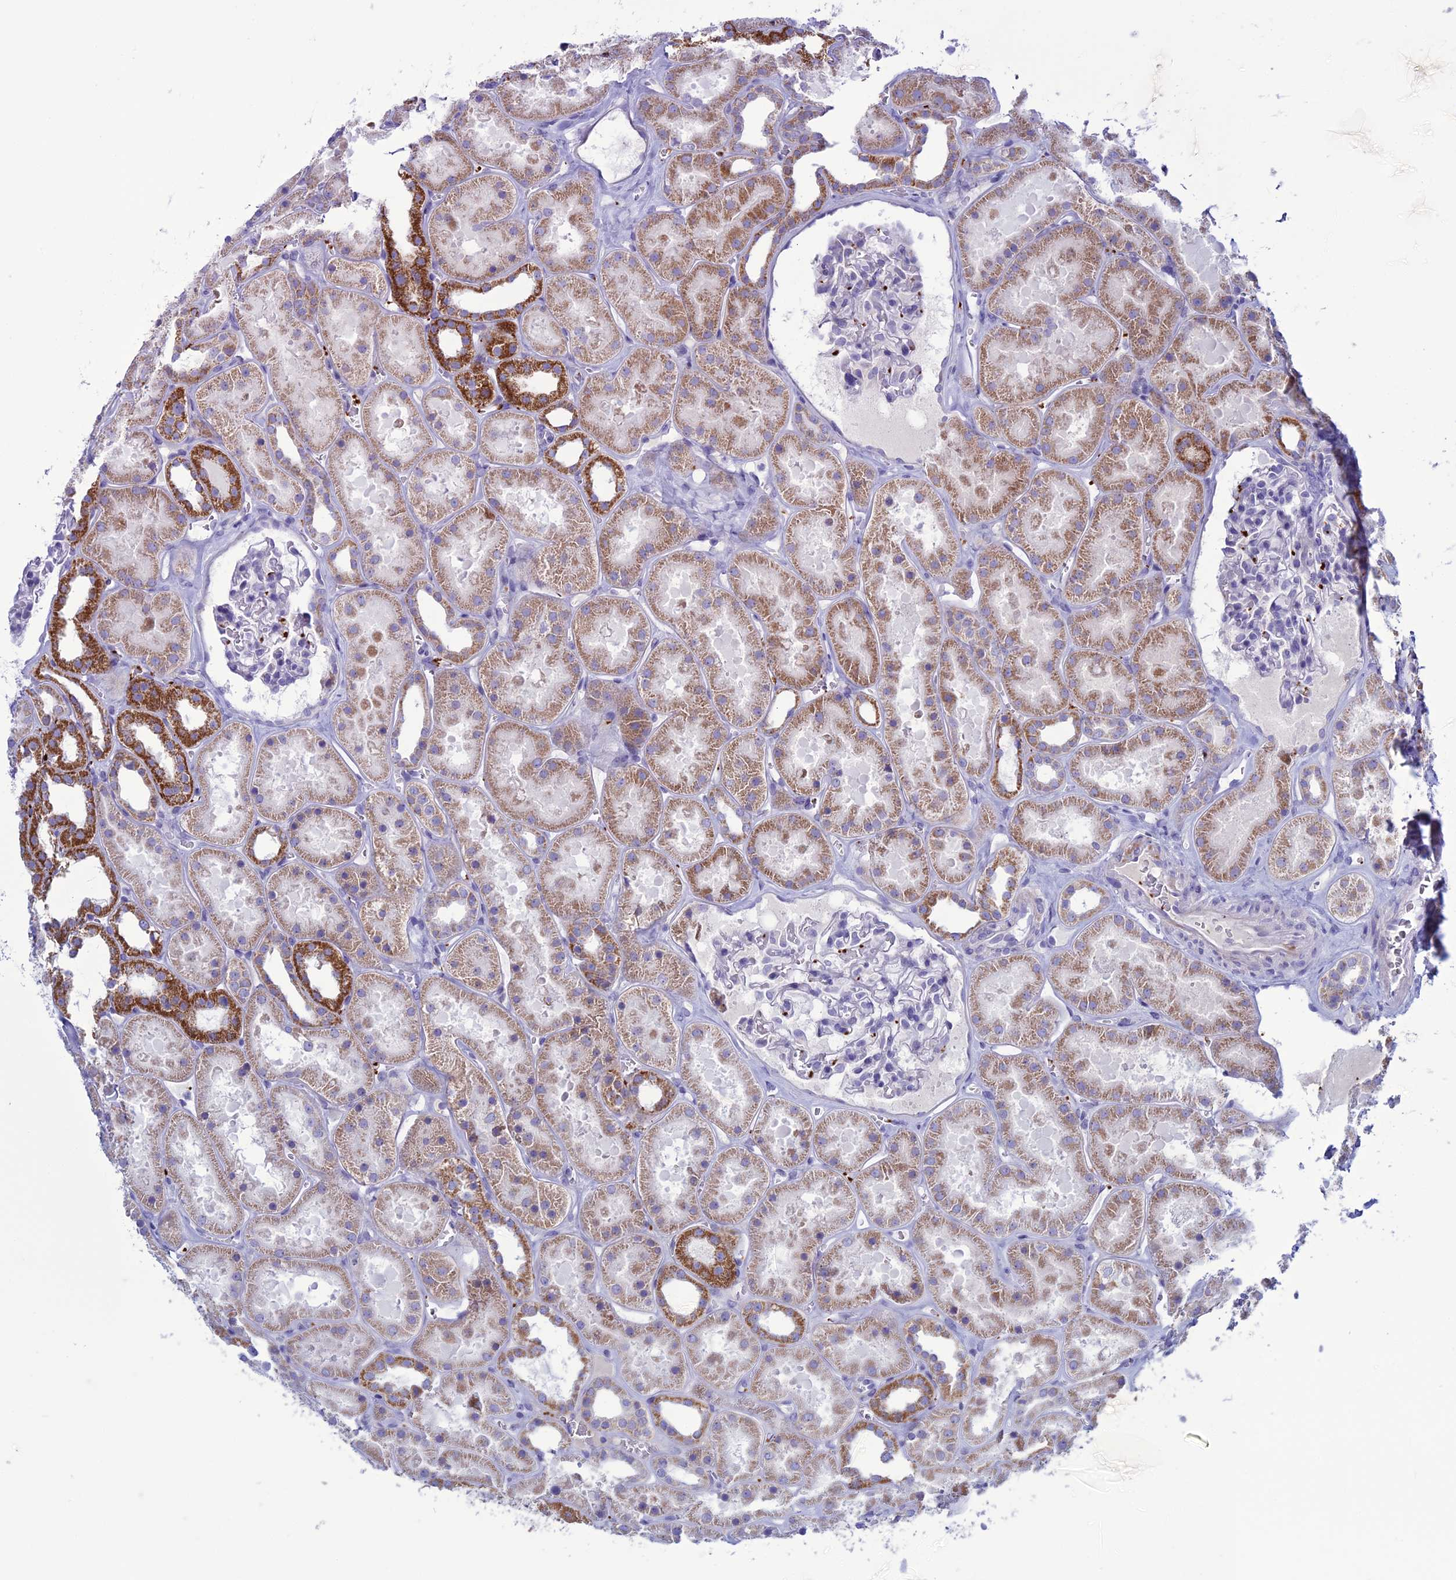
{"staining": {"intensity": "negative", "quantity": "none", "location": "none"}, "tissue": "kidney", "cell_type": "Cells in glomeruli", "image_type": "normal", "snomed": [{"axis": "morphology", "description": "Normal tissue, NOS"}, {"axis": "topography", "description": "Kidney"}], "caption": "A micrograph of human kidney is negative for staining in cells in glomeruli.", "gene": "C21orf140", "patient": {"sex": "female", "age": 41}}